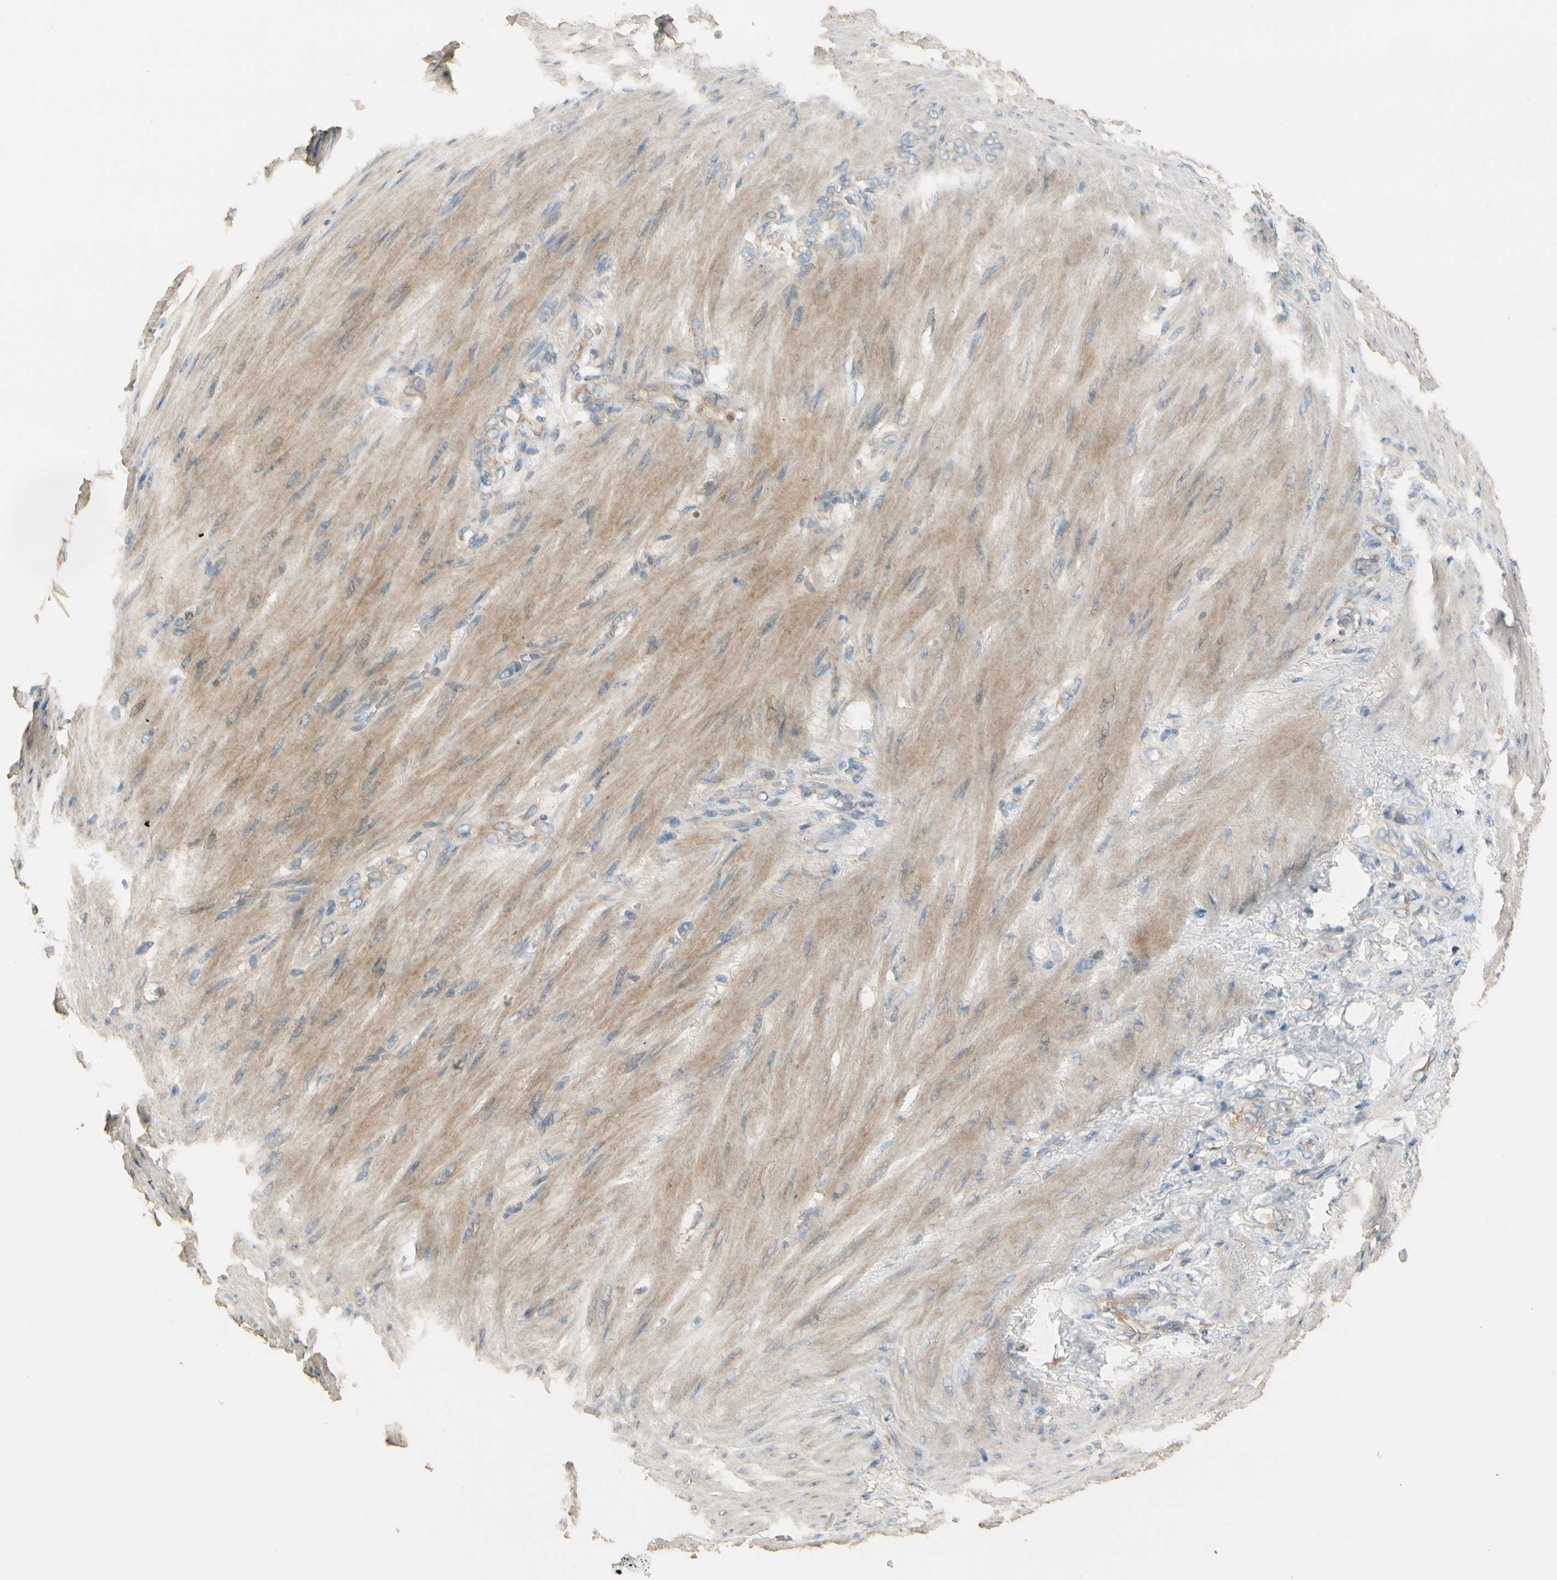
{"staining": {"intensity": "weak", "quantity": ">75%", "location": "cytoplasmic/membranous"}, "tissue": "stomach cancer", "cell_type": "Tumor cells", "image_type": "cancer", "snomed": [{"axis": "morphology", "description": "Adenocarcinoma, NOS"}, {"axis": "topography", "description": "Stomach"}], "caption": "Immunohistochemistry staining of stomach cancer (adenocarcinoma), which shows low levels of weak cytoplasmic/membranous staining in about >75% of tumor cells indicating weak cytoplasmic/membranous protein expression. The staining was performed using DAB (3,3'-diaminobenzidine) (brown) for protein detection and nuclei were counterstained in hematoxylin (blue).", "gene": "PLXNA1", "patient": {"sex": "male", "age": 82}}